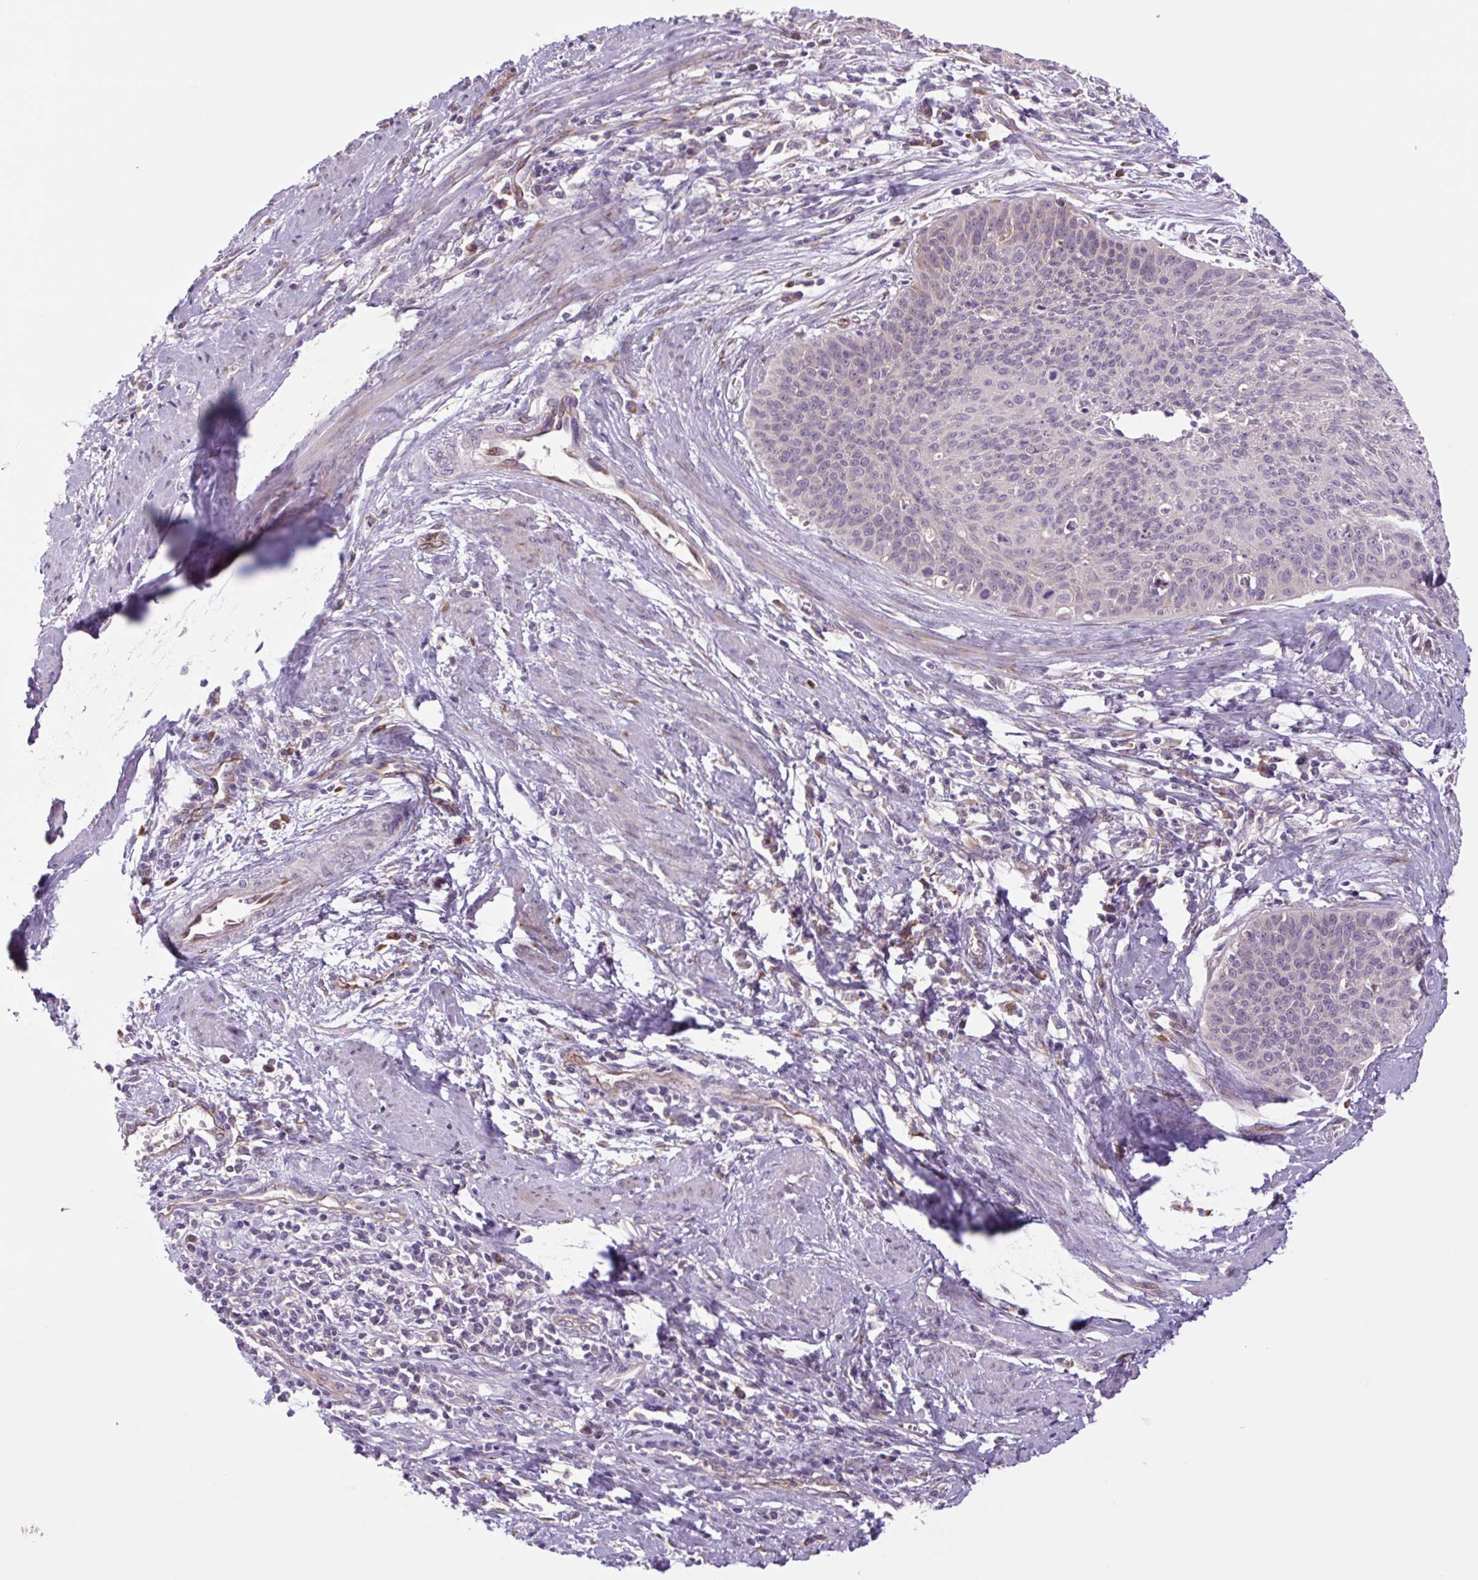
{"staining": {"intensity": "weak", "quantity": "<25%", "location": "cytoplasmic/membranous"}, "tissue": "cervical cancer", "cell_type": "Tumor cells", "image_type": "cancer", "snomed": [{"axis": "morphology", "description": "Squamous cell carcinoma, NOS"}, {"axis": "topography", "description": "Cervix"}], "caption": "The immunohistochemistry photomicrograph has no significant expression in tumor cells of squamous cell carcinoma (cervical) tissue. The staining was performed using DAB (3,3'-diaminobenzidine) to visualize the protein expression in brown, while the nuclei were stained in blue with hematoxylin (Magnification: 20x).", "gene": "PLA2G4A", "patient": {"sex": "female", "age": 55}}